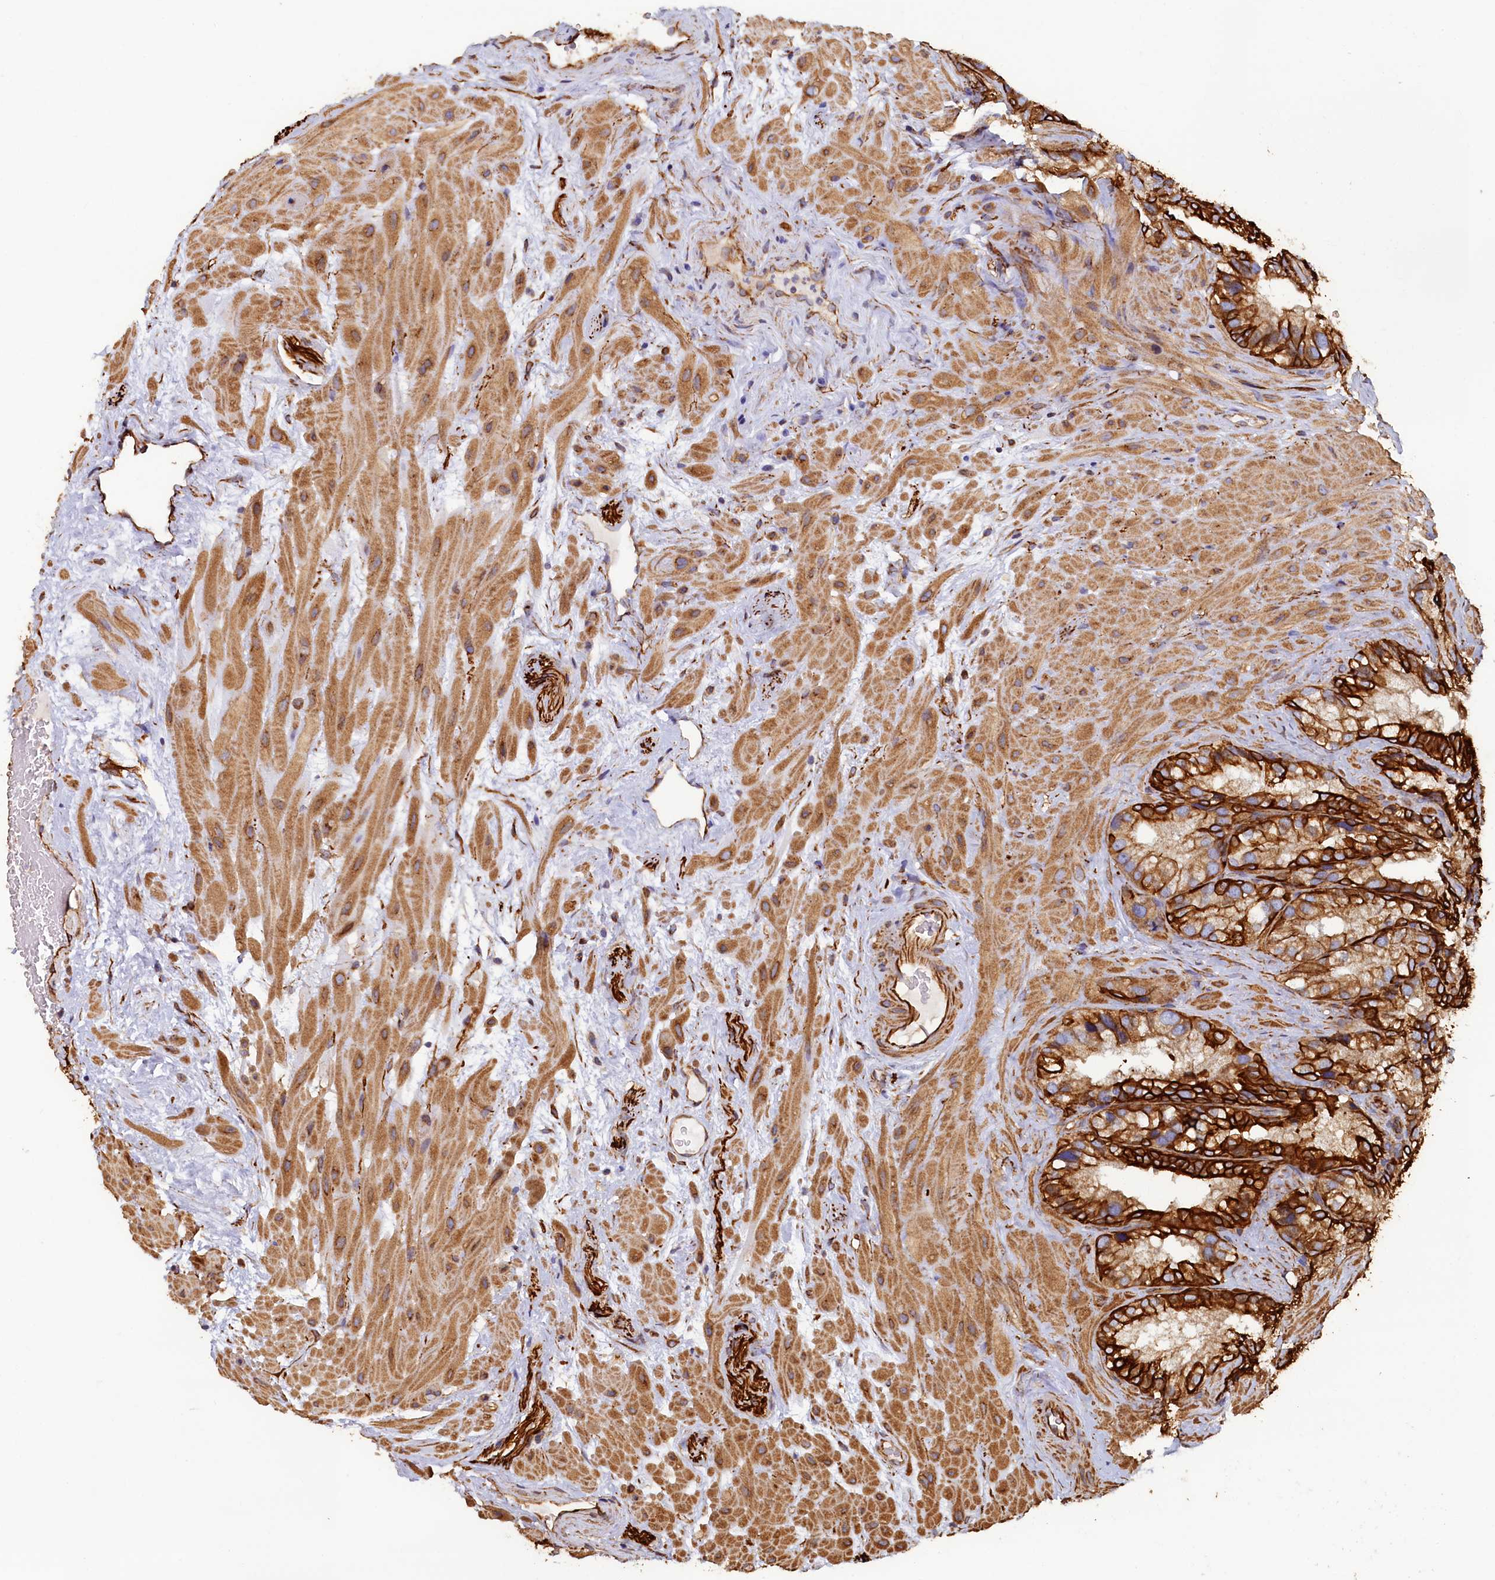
{"staining": {"intensity": "strong", "quantity": ">75%", "location": "cytoplasmic/membranous"}, "tissue": "seminal vesicle", "cell_type": "Glandular cells", "image_type": "normal", "snomed": [{"axis": "morphology", "description": "Normal tissue, NOS"}, {"axis": "topography", "description": "Prostate"}, {"axis": "topography", "description": "Seminal veicle"}], "caption": "Protein expression analysis of normal seminal vesicle exhibits strong cytoplasmic/membranous positivity in approximately >75% of glandular cells.", "gene": "LRRC57", "patient": {"sex": "male", "age": 68}}